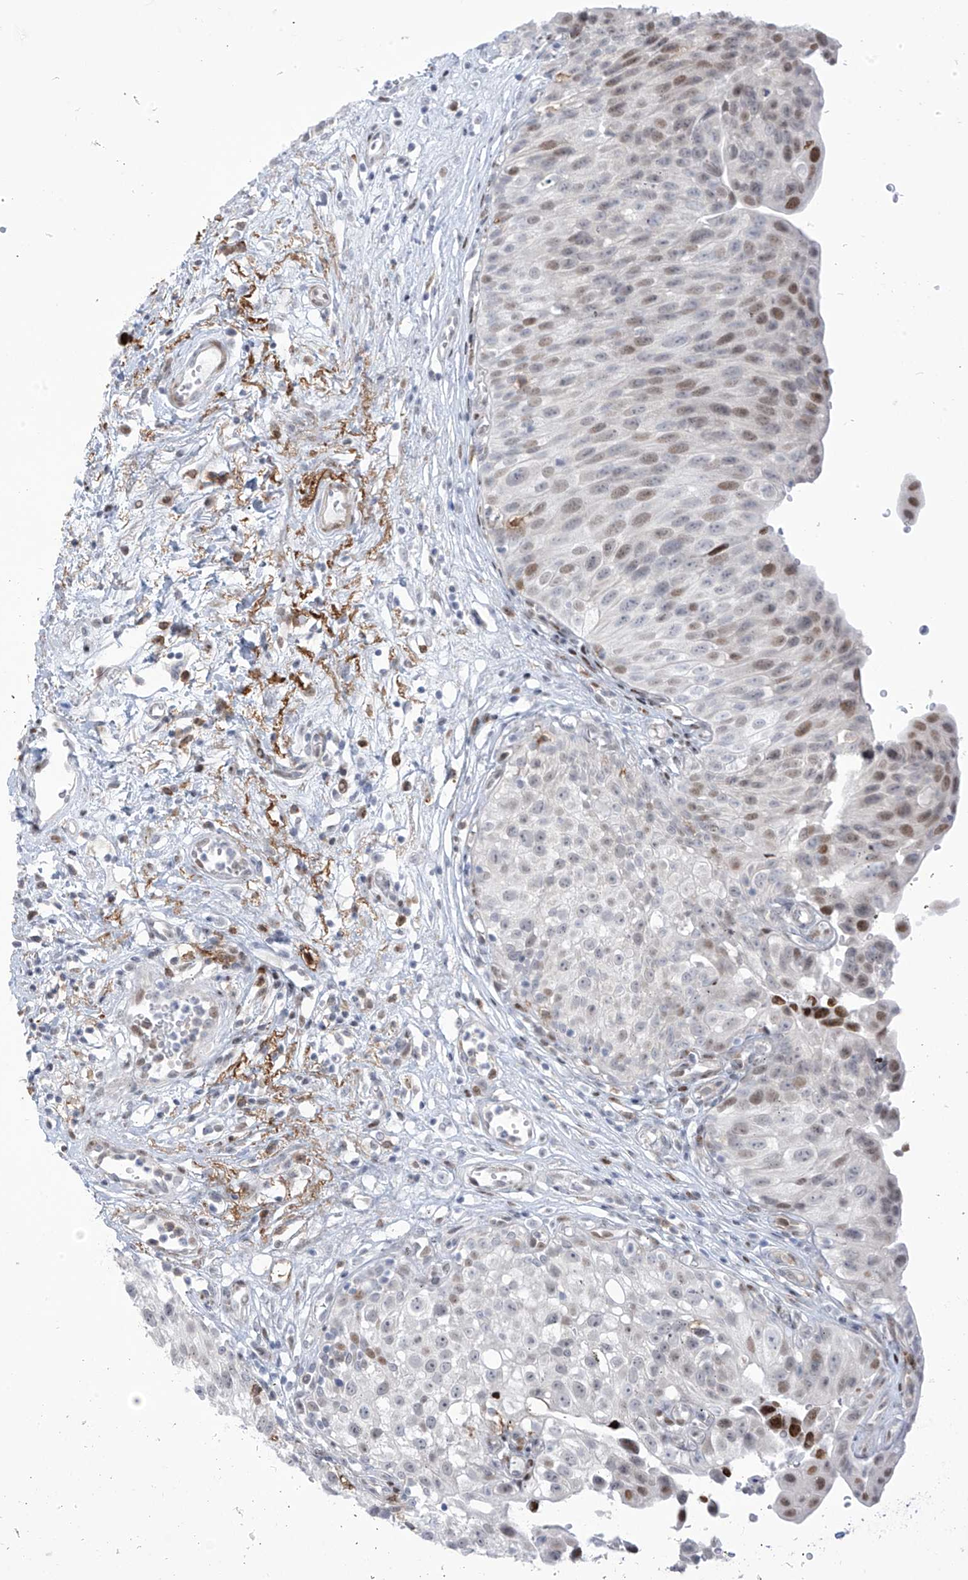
{"staining": {"intensity": "moderate", "quantity": "25%-75%", "location": "nuclear"}, "tissue": "urinary bladder", "cell_type": "Urothelial cells", "image_type": "normal", "snomed": [{"axis": "morphology", "description": "Normal tissue, NOS"}, {"axis": "topography", "description": "Urinary bladder"}], "caption": "Urothelial cells reveal medium levels of moderate nuclear positivity in approximately 25%-75% of cells in unremarkable human urinary bladder. Ihc stains the protein of interest in brown and the nuclei are stained blue.", "gene": "LIN9", "patient": {"sex": "male", "age": 51}}